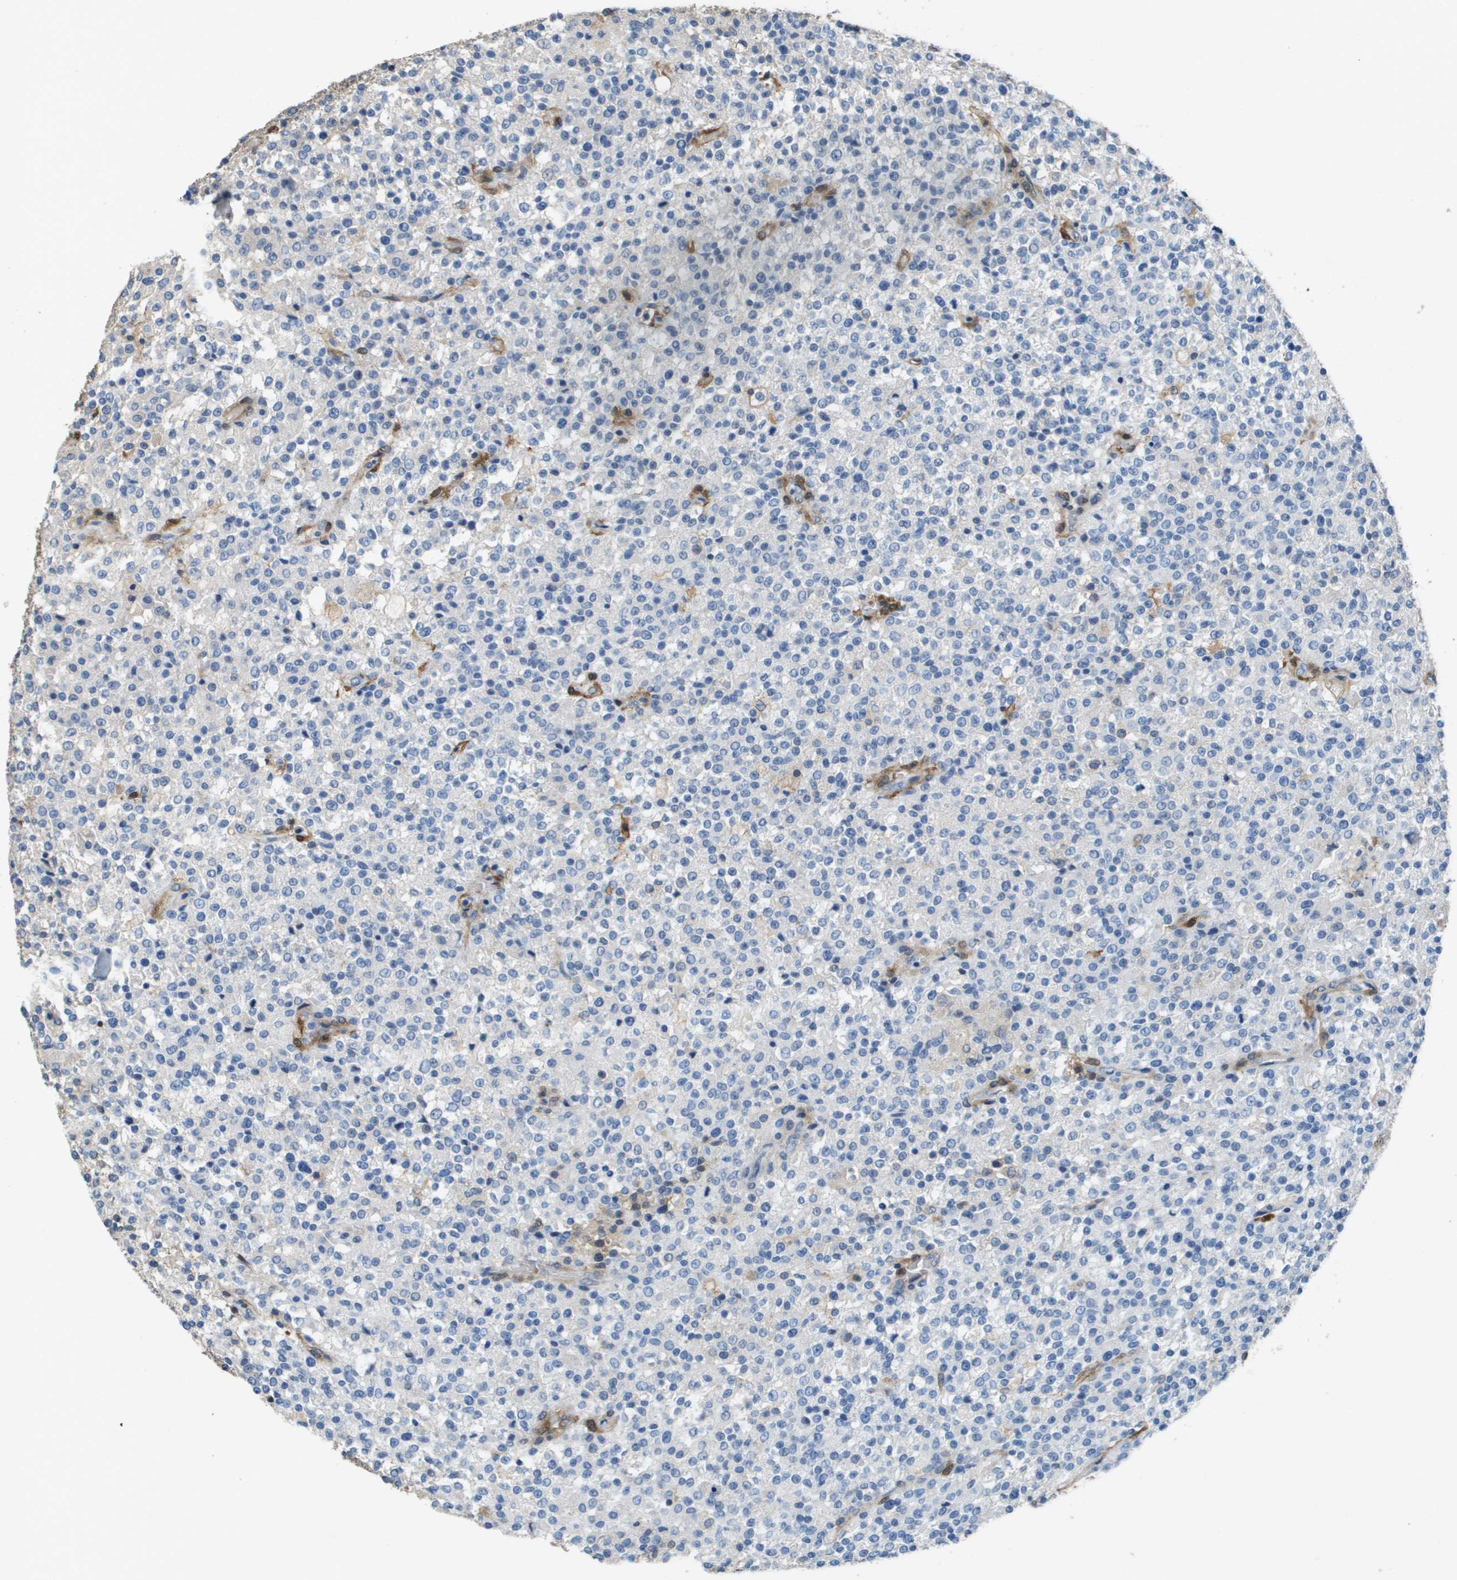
{"staining": {"intensity": "negative", "quantity": "none", "location": "none"}, "tissue": "testis cancer", "cell_type": "Tumor cells", "image_type": "cancer", "snomed": [{"axis": "morphology", "description": "Seminoma, NOS"}, {"axis": "topography", "description": "Testis"}], "caption": "Image shows no significant protein staining in tumor cells of seminoma (testis).", "gene": "FABP5", "patient": {"sex": "male", "age": 59}}